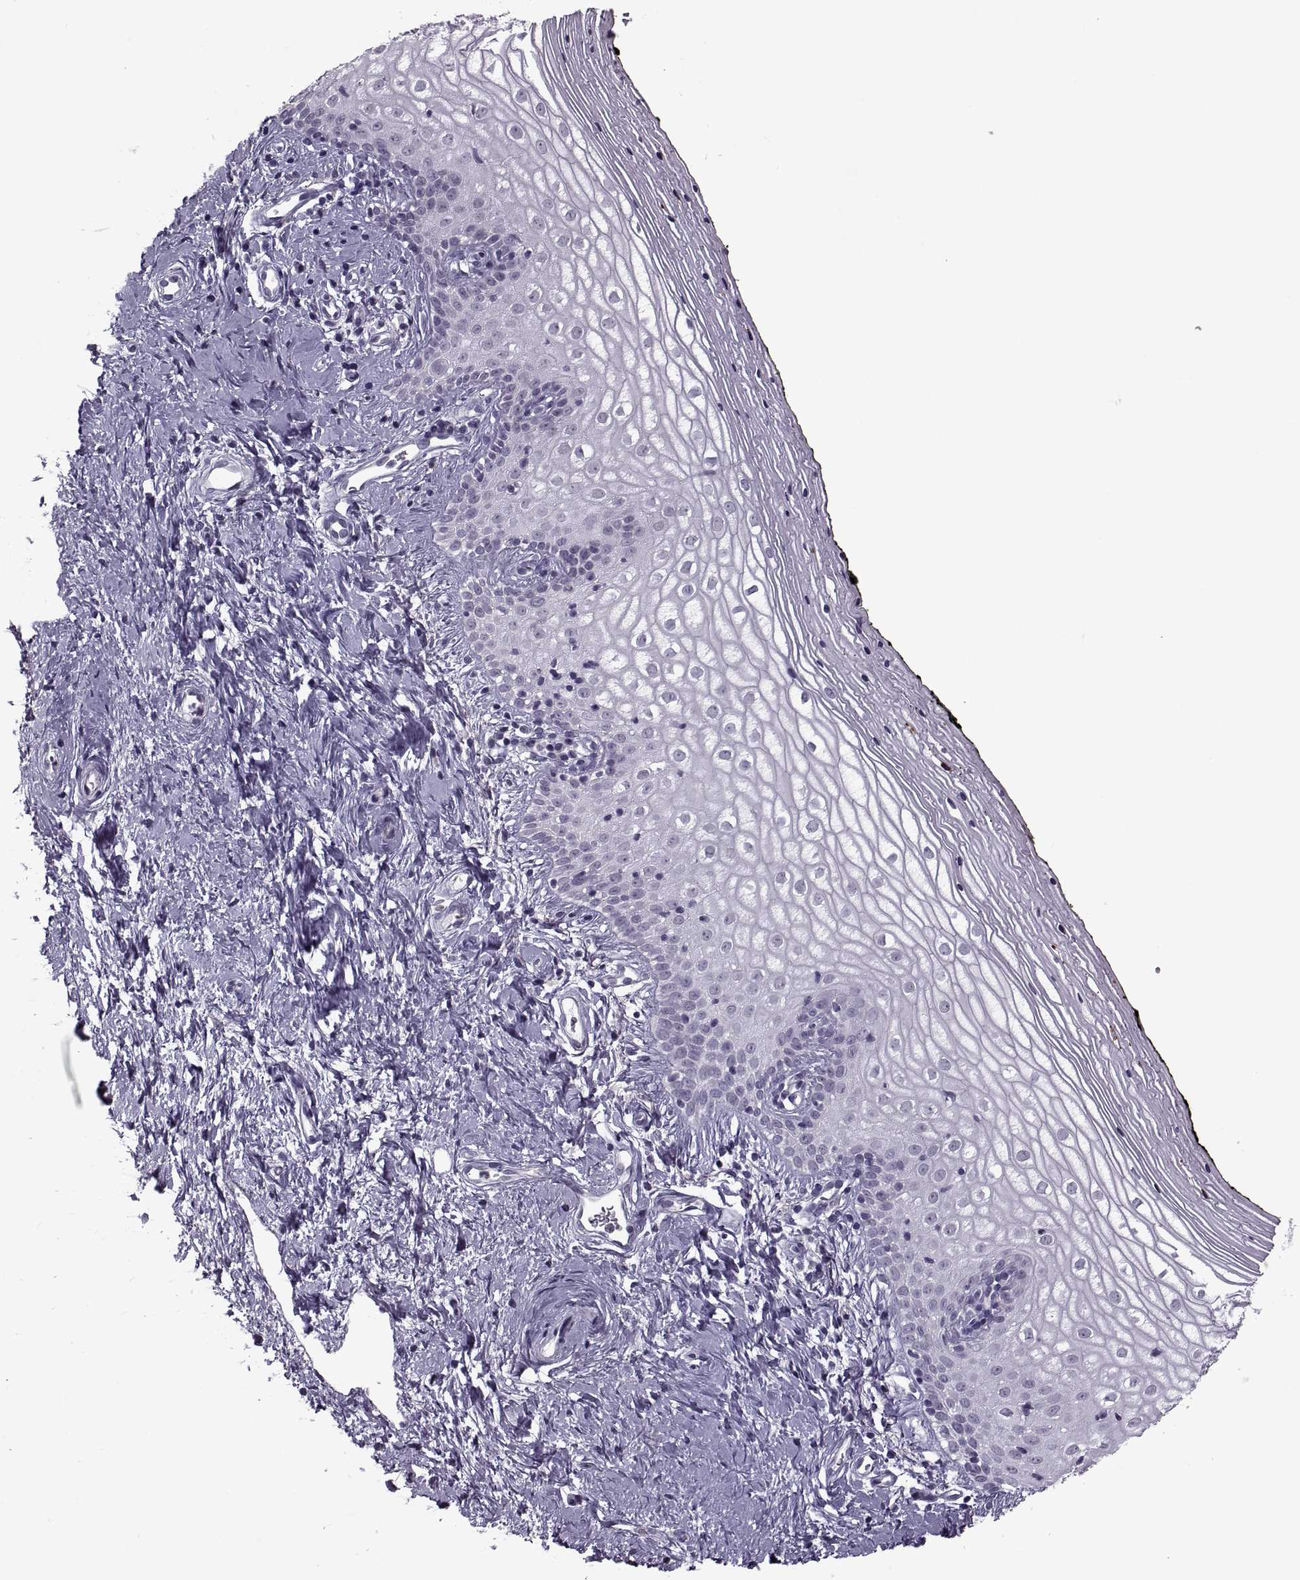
{"staining": {"intensity": "negative", "quantity": "none", "location": "none"}, "tissue": "vagina", "cell_type": "Squamous epithelial cells", "image_type": "normal", "snomed": [{"axis": "morphology", "description": "Normal tissue, NOS"}, {"axis": "topography", "description": "Vagina"}], "caption": "IHC micrograph of normal vagina: vagina stained with DAB (3,3'-diaminobenzidine) reveals no significant protein staining in squamous epithelial cells.", "gene": "PAGE2B", "patient": {"sex": "female", "age": 47}}